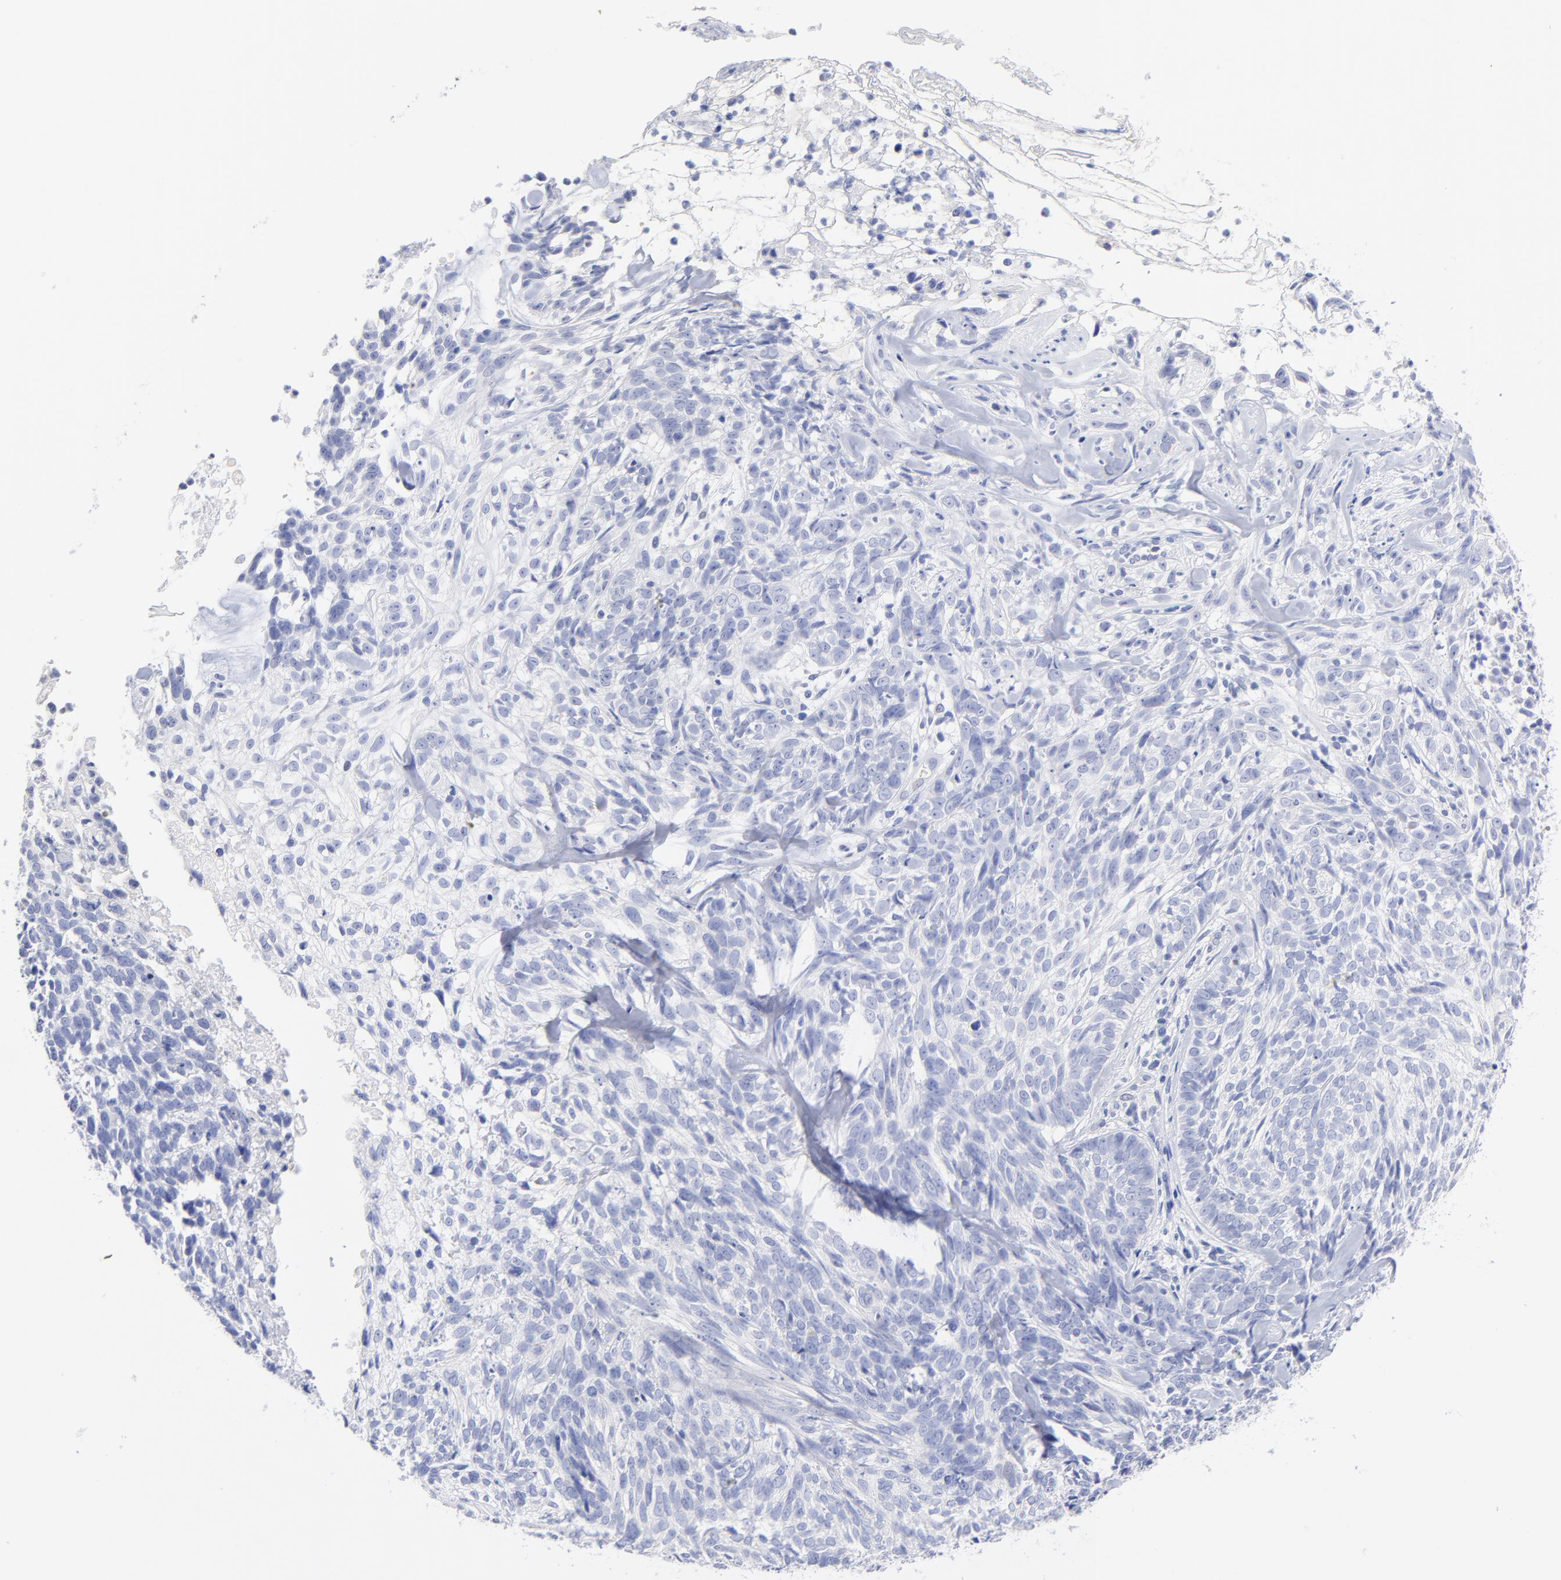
{"staining": {"intensity": "negative", "quantity": "none", "location": "none"}, "tissue": "skin cancer", "cell_type": "Tumor cells", "image_type": "cancer", "snomed": [{"axis": "morphology", "description": "Basal cell carcinoma"}, {"axis": "topography", "description": "Skin"}], "caption": "Human skin cancer (basal cell carcinoma) stained for a protein using immunohistochemistry shows no expression in tumor cells.", "gene": "CFAP57", "patient": {"sex": "male", "age": 72}}